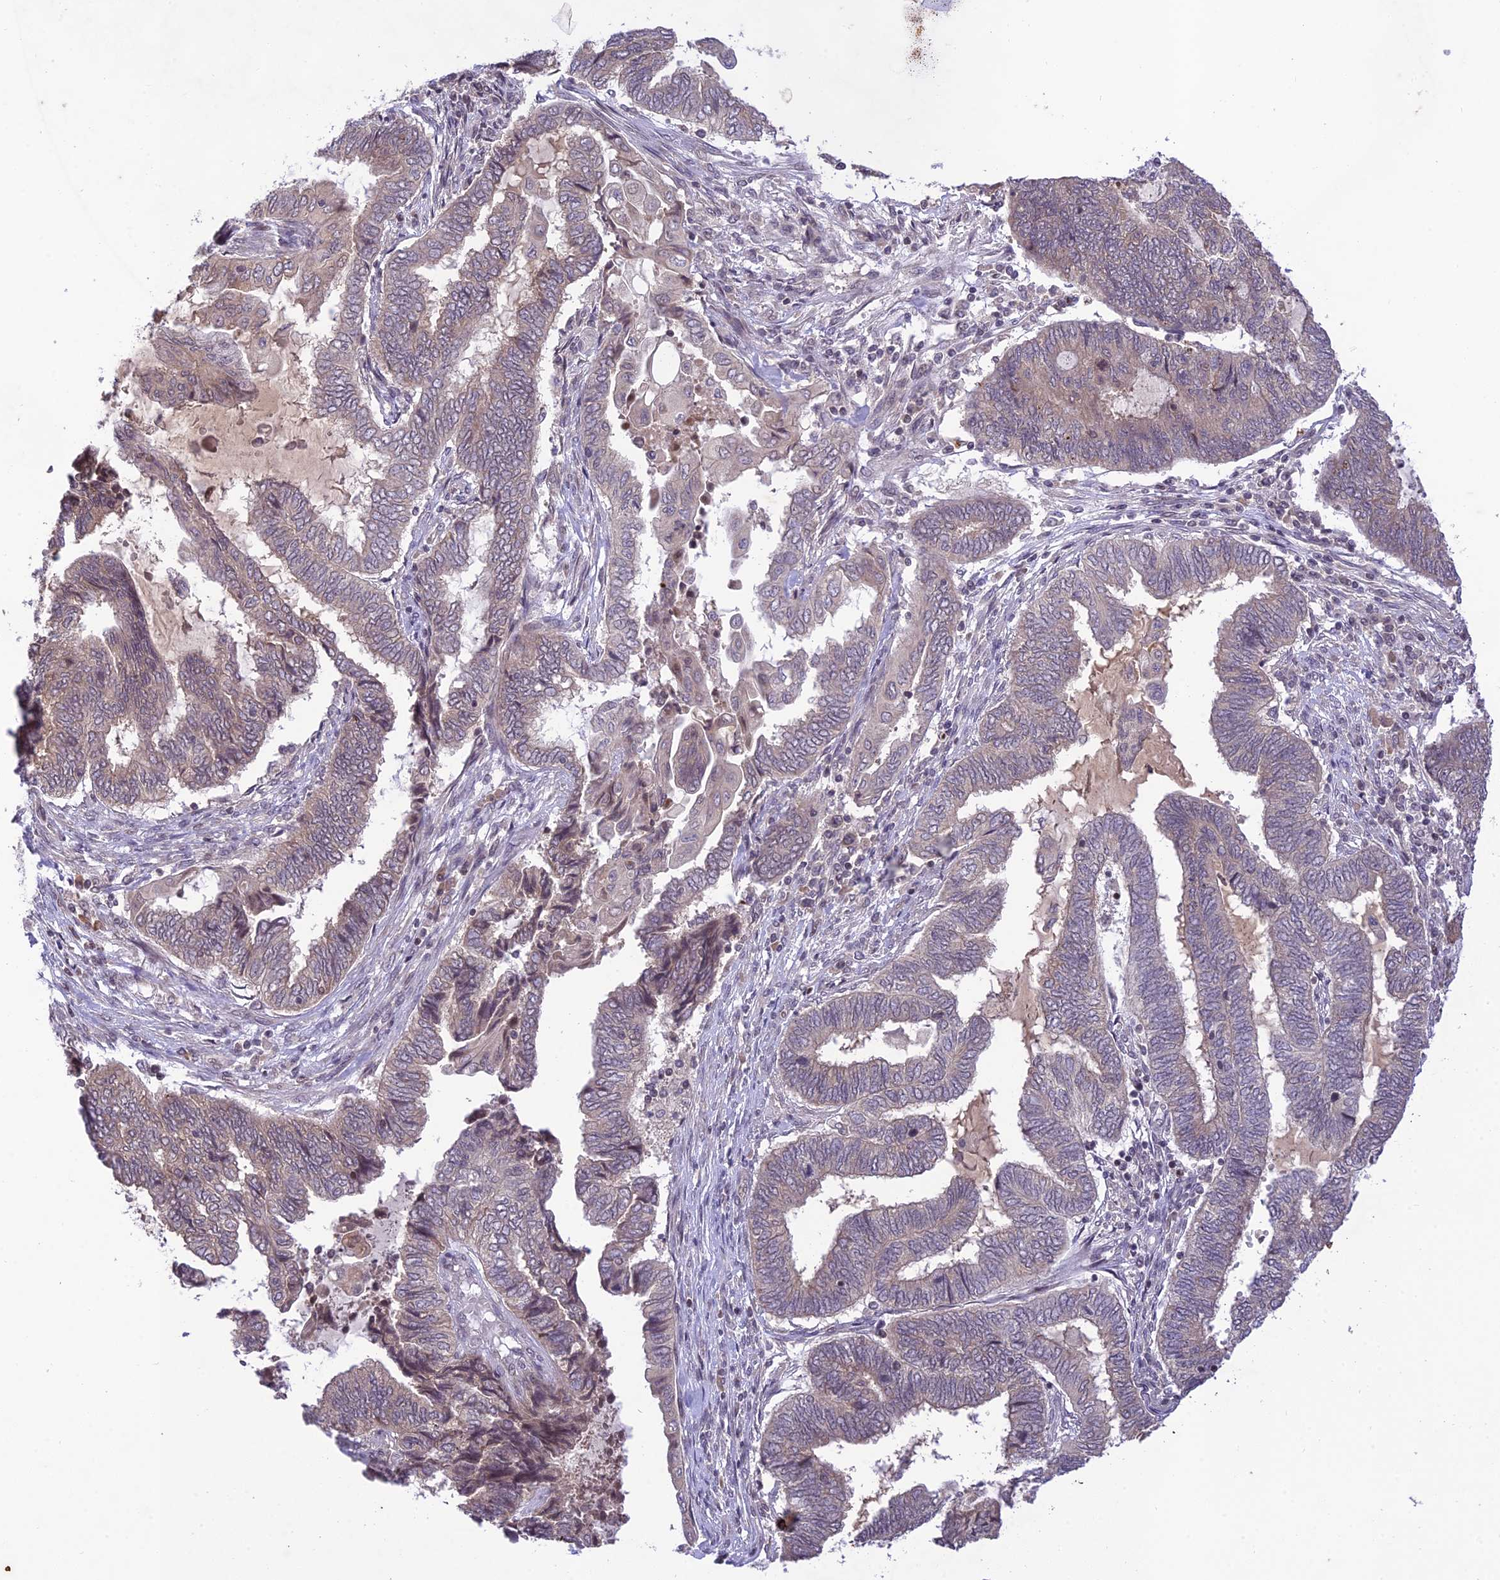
{"staining": {"intensity": "weak", "quantity": "<25%", "location": "cytoplasmic/membranous"}, "tissue": "endometrial cancer", "cell_type": "Tumor cells", "image_type": "cancer", "snomed": [{"axis": "morphology", "description": "Adenocarcinoma, NOS"}, {"axis": "topography", "description": "Uterus"}, {"axis": "topography", "description": "Endometrium"}], "caption": "Endometrial adenocarcinoma was stained to show a protein in brown. There is no significant positivity in tumor cells. (Immunohistochemistry (ihc), brightfield microscopy, high magnification).", "gene": "TEKT1", "patient": {"sex": "female", "age": 70}}